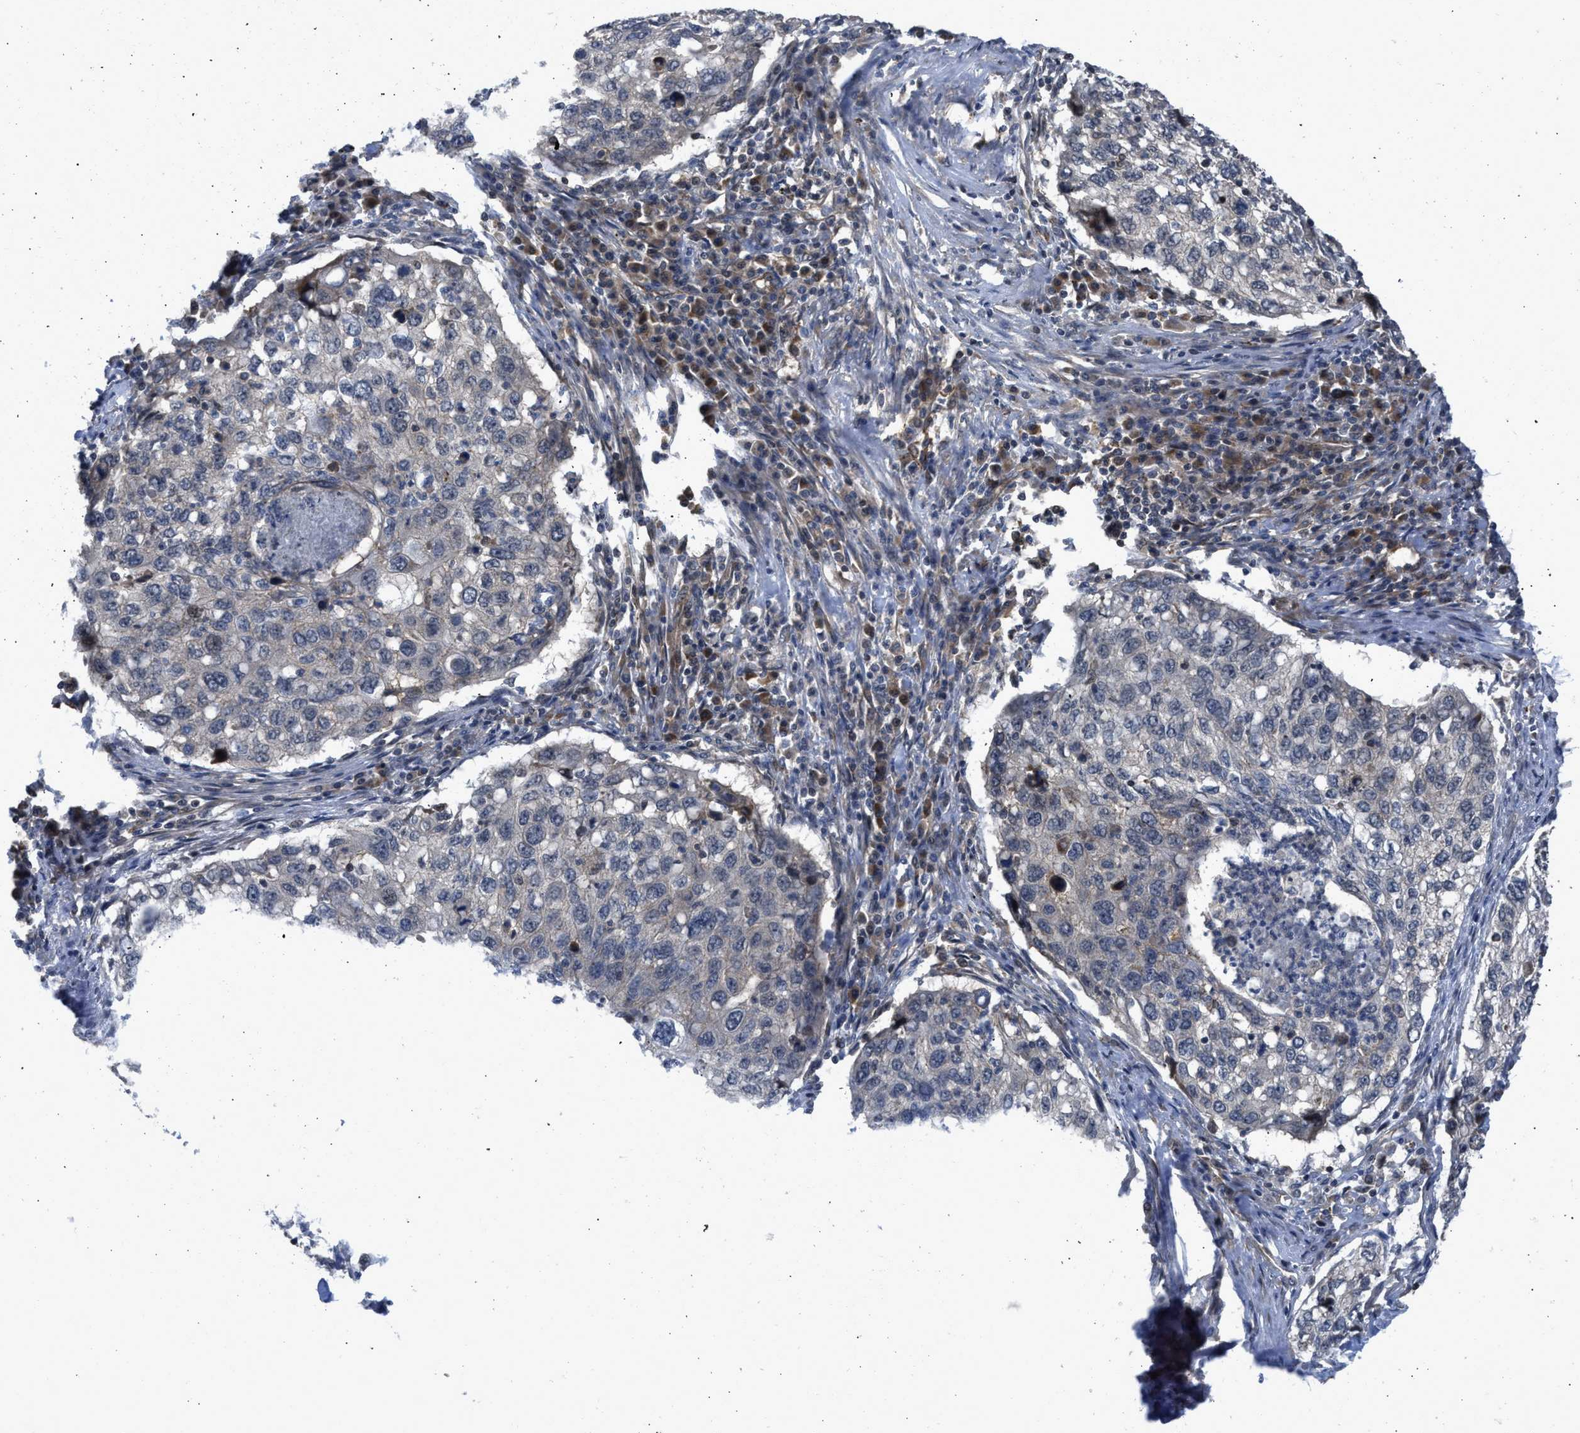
{"staining": {"intensity": "negative", "quantity": "none", "location": "none"}, "tissue": "lung cancer", "cell_type": "Tumor cells", "image_type": "cancer", "snomed": [{"axis": "morphology", "description": "Squamous cell carcinoma, NOS"}, {"axis": "topography", "description": "Lung"}], "caption": "Tumor cells show no significant protein positivity in lung cancer. The staining is performed using DAB brown chromogen with nuclei counter-stained in using hematoxylin.", "gene": "GPATCH2L", "patient": {"sex": "female", "age": 63}}